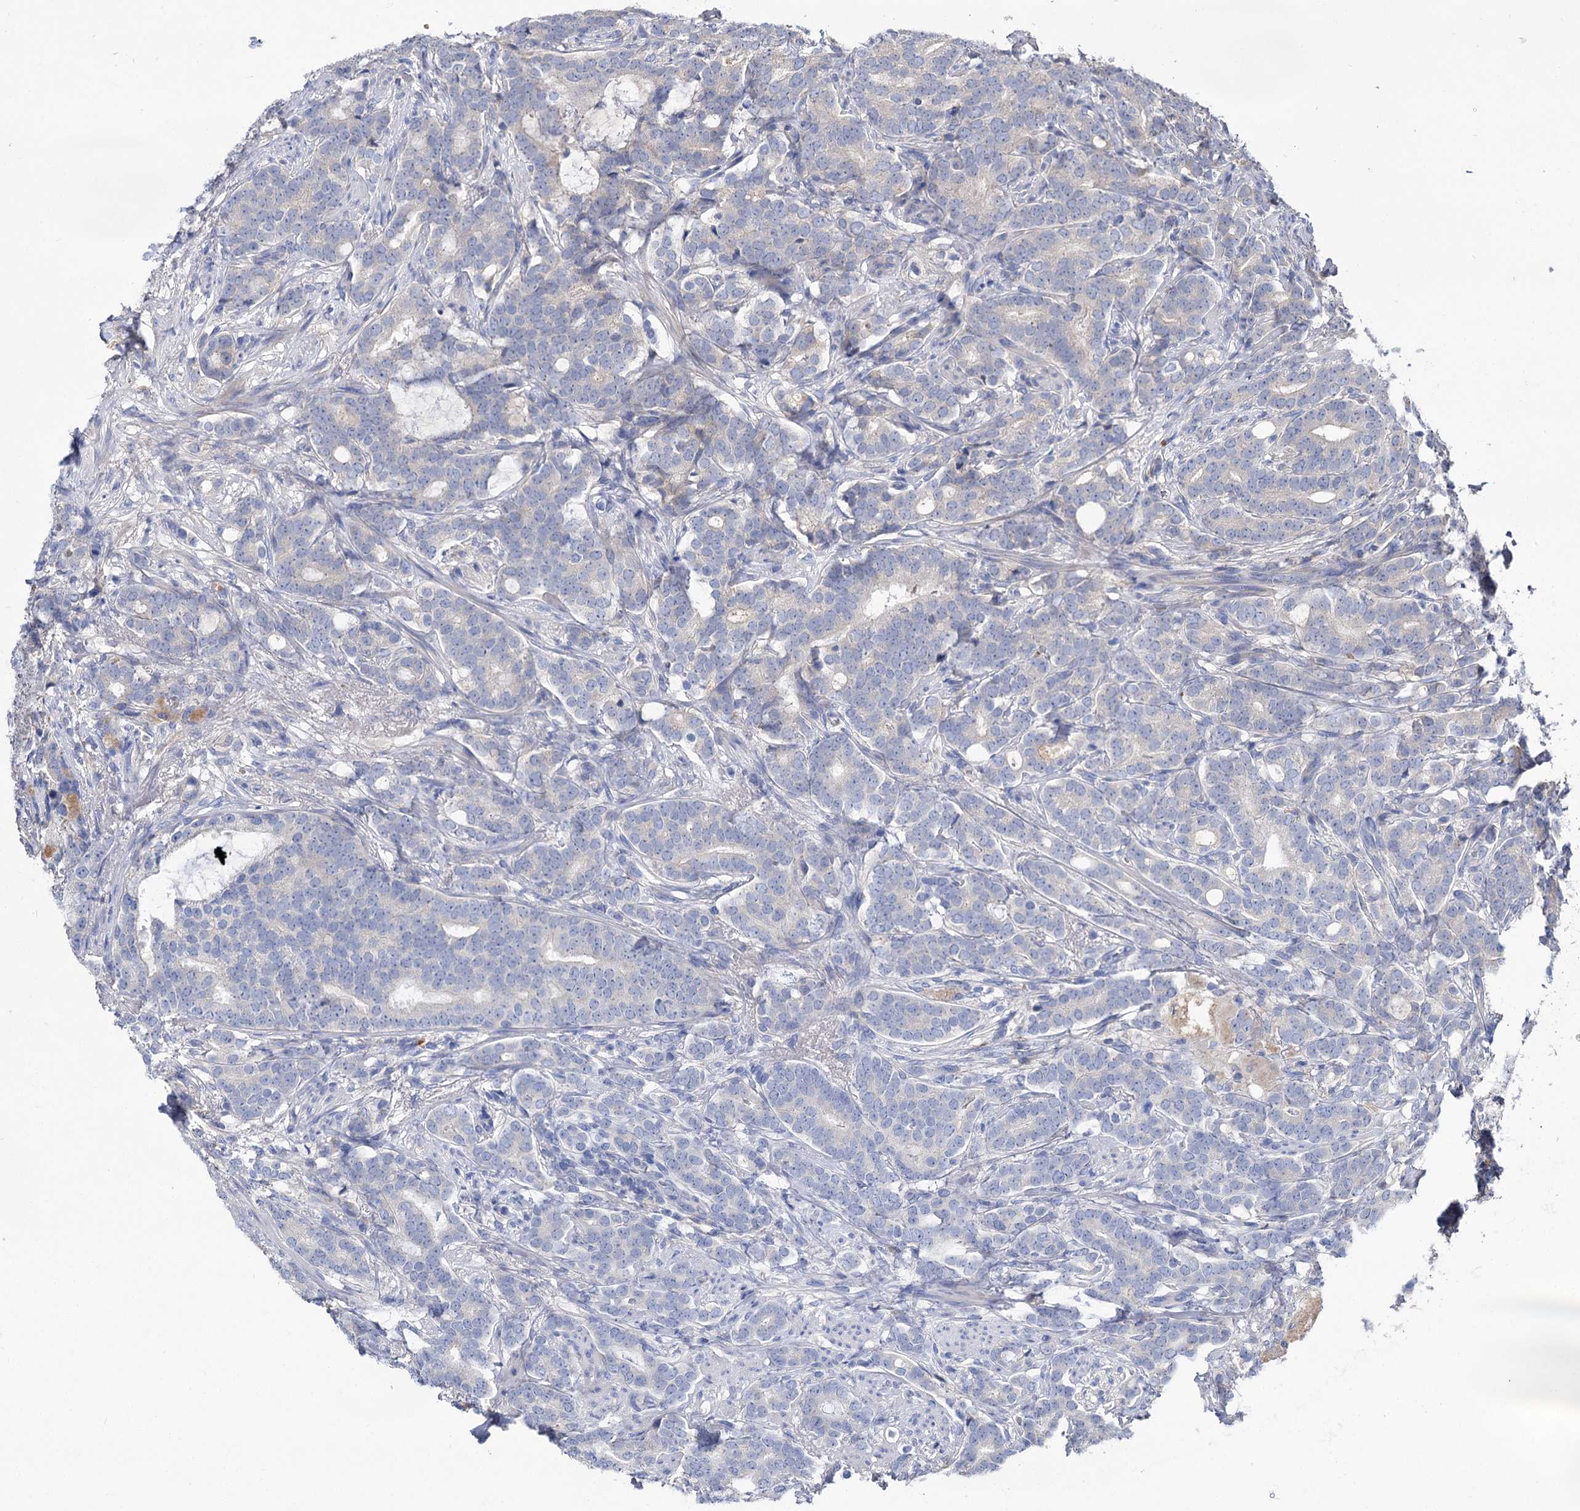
{"staining": {"intensity": "negative", "quantity": "none", "location": "none"}, "tissue": "prostate cancer", "cell_type": "Tumor cells", "image_type": "cancer", "snomed": [{"axis": "morphology", "description": "Adenocarcinoma, Low grade"}, {"axis": "topography", "description": "Prostate"}], "caption": "Micrograph shows no significant protein staining in tumor cells of low-grade adenocarcinoma (prostate).", "gene": "USP50", "patient": {"sex": "male", "age": 71}}